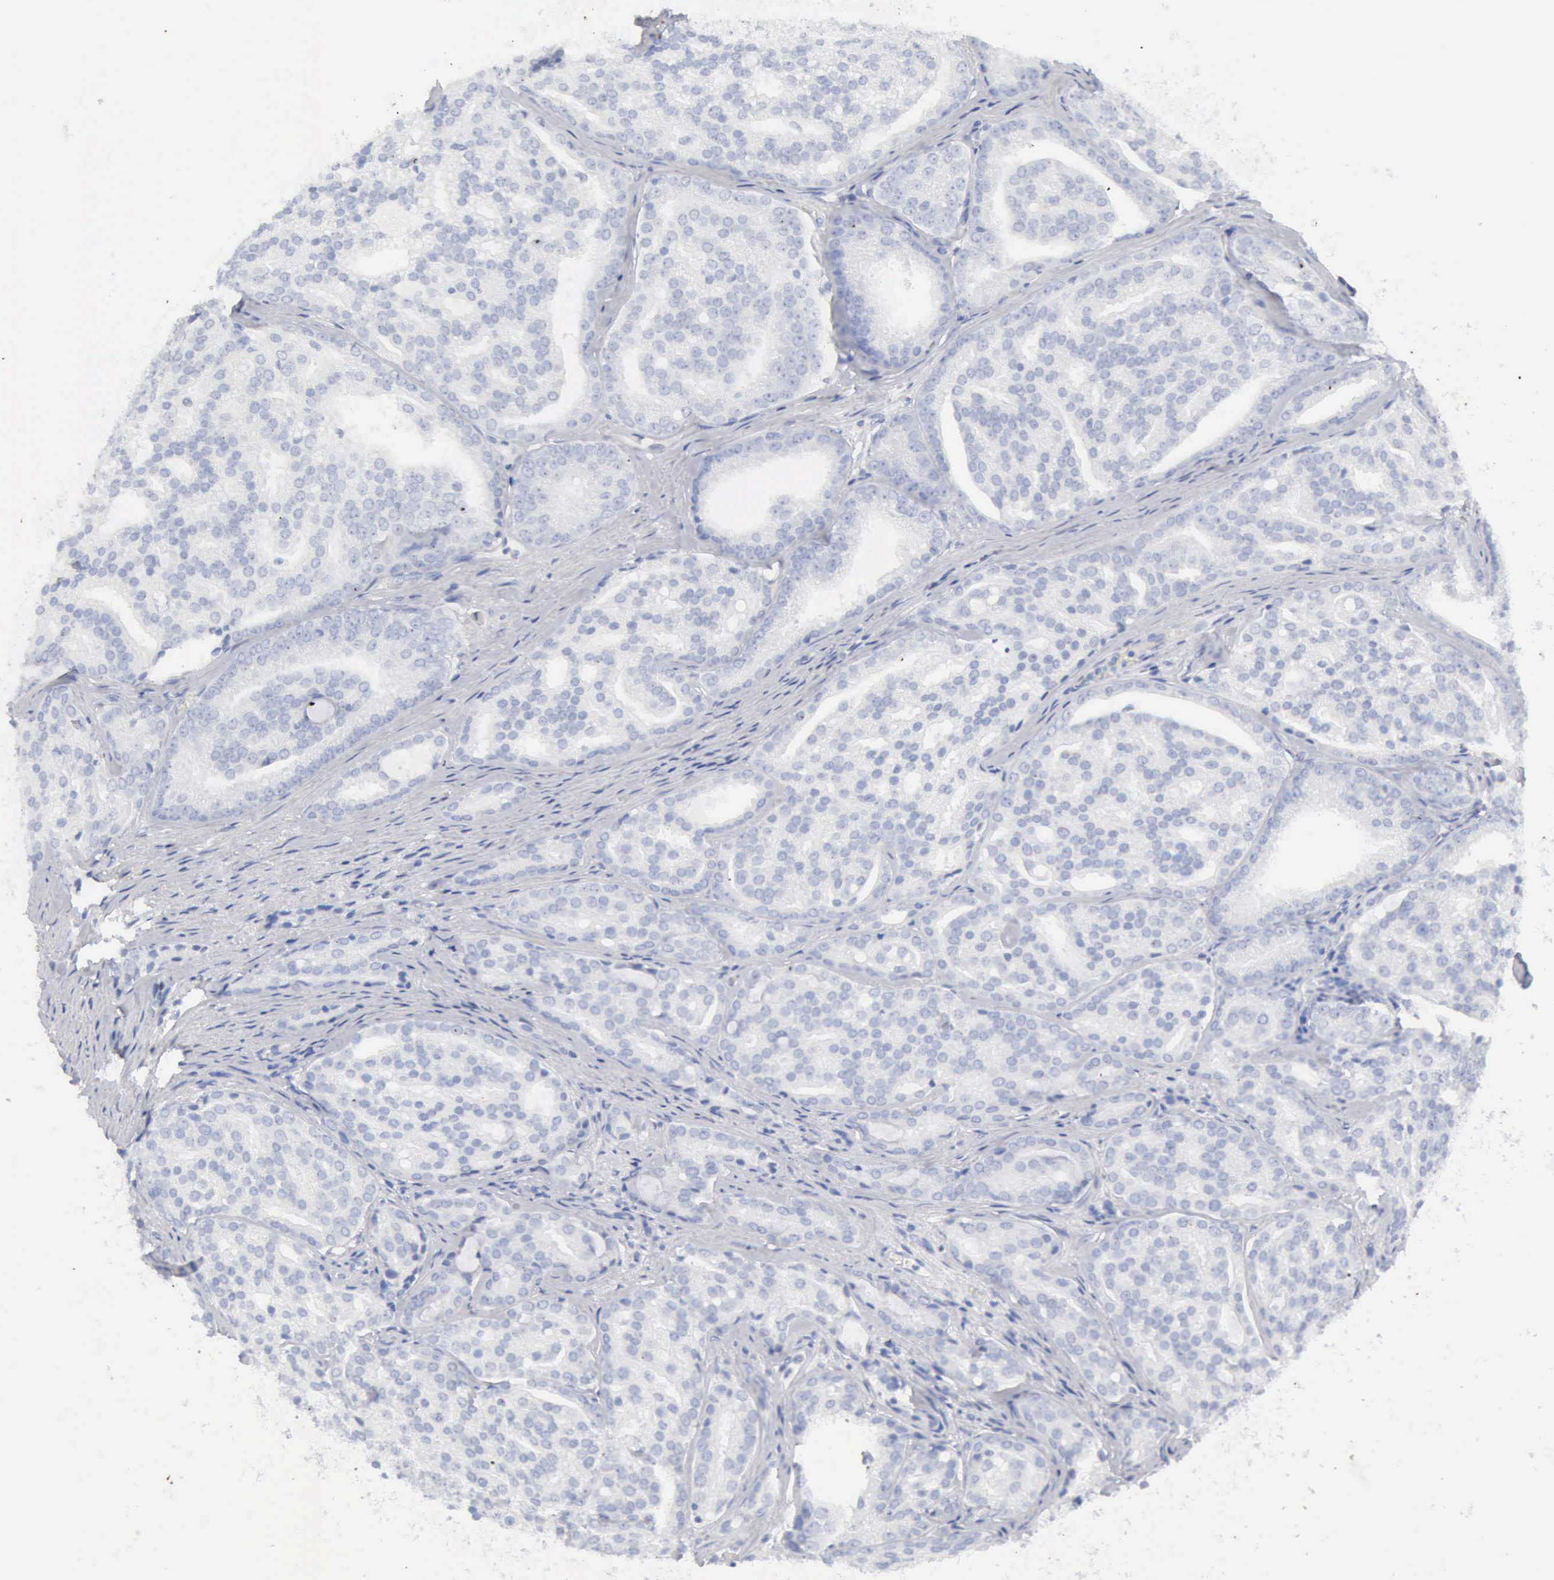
{"staining": {"intensity": "negative", "quantity": "none", "location": "none"}, "tissue": "prostate cancer", "cell_type": "Tumor cells", "image_type": "cancer", "snomed": [{"axis": "morphology", "description": "Adenocarcinoma, High grade"}, {"axis": "topography", "description": "Prostate"}], "caption": "Tumor cells are negative for brown protein staining in prostate cancer (high-grade adenocarcinoma).", "gene": "KRT10", "patient": {"sex": "male", "age": 64}}